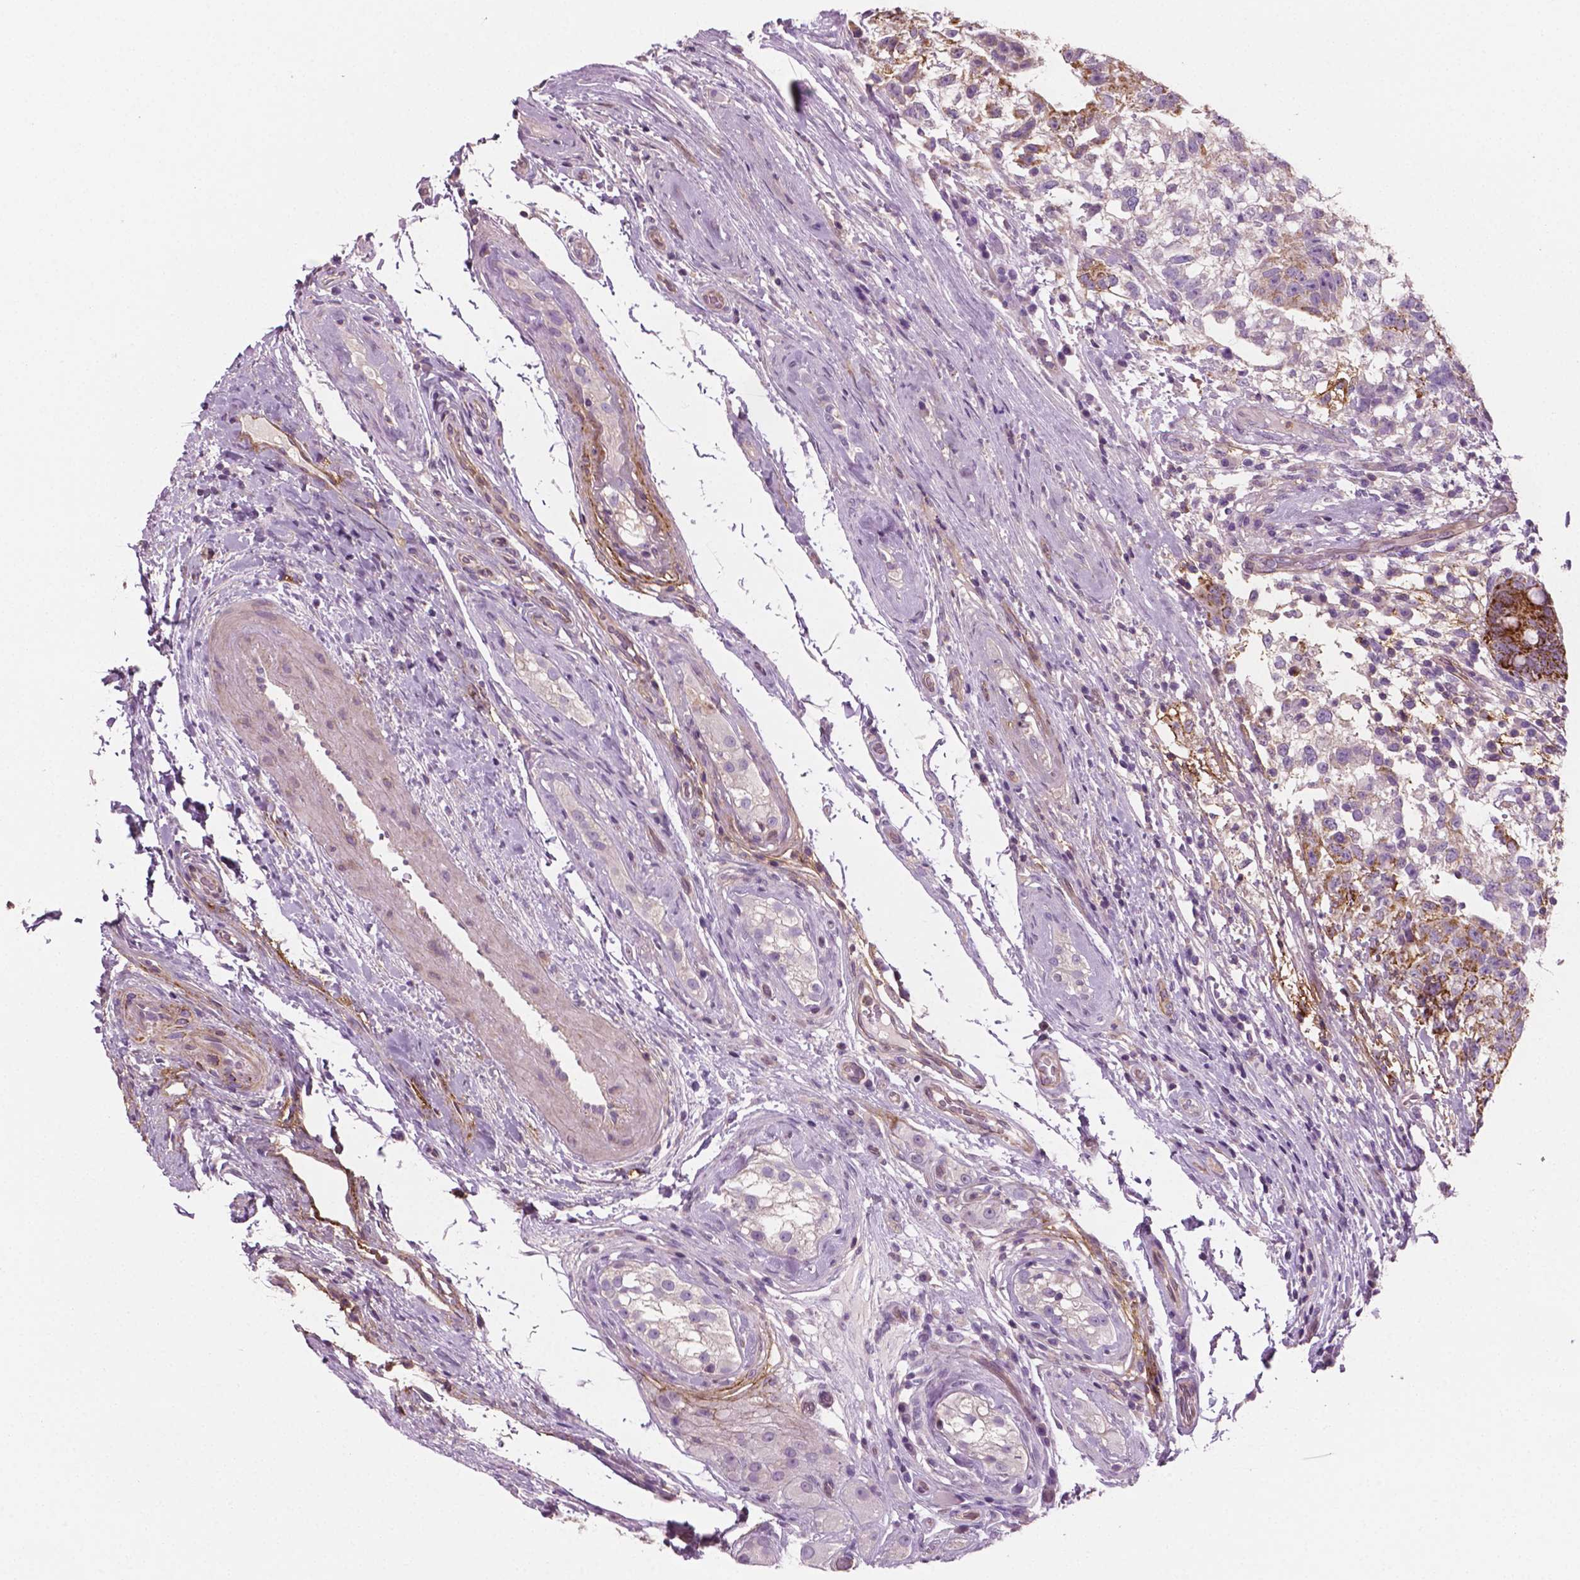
{"staining": {"intensity": "moderate", "quantity": "<25%", "location": "cytoplasmic/membranous"}, "tissue": "testis cancer", "cell_type": "Tumor cells", "image_type": "cancer", "snomed": [{"axis": "morphology", "description": "Seminoma, NOS"}, {"axis": "morphology", "description": "Carcinoma, Embryonal, NOS"}, {"axis": "topography", "description": "Testis"}], "caption": "Moderate cytoplasmic/membranous staining is present in approximately <25% of tumor cells in embryonal carcinoma (testis).", "gene": "PTX3", "patient": {"sex": "male", "age": 41}}